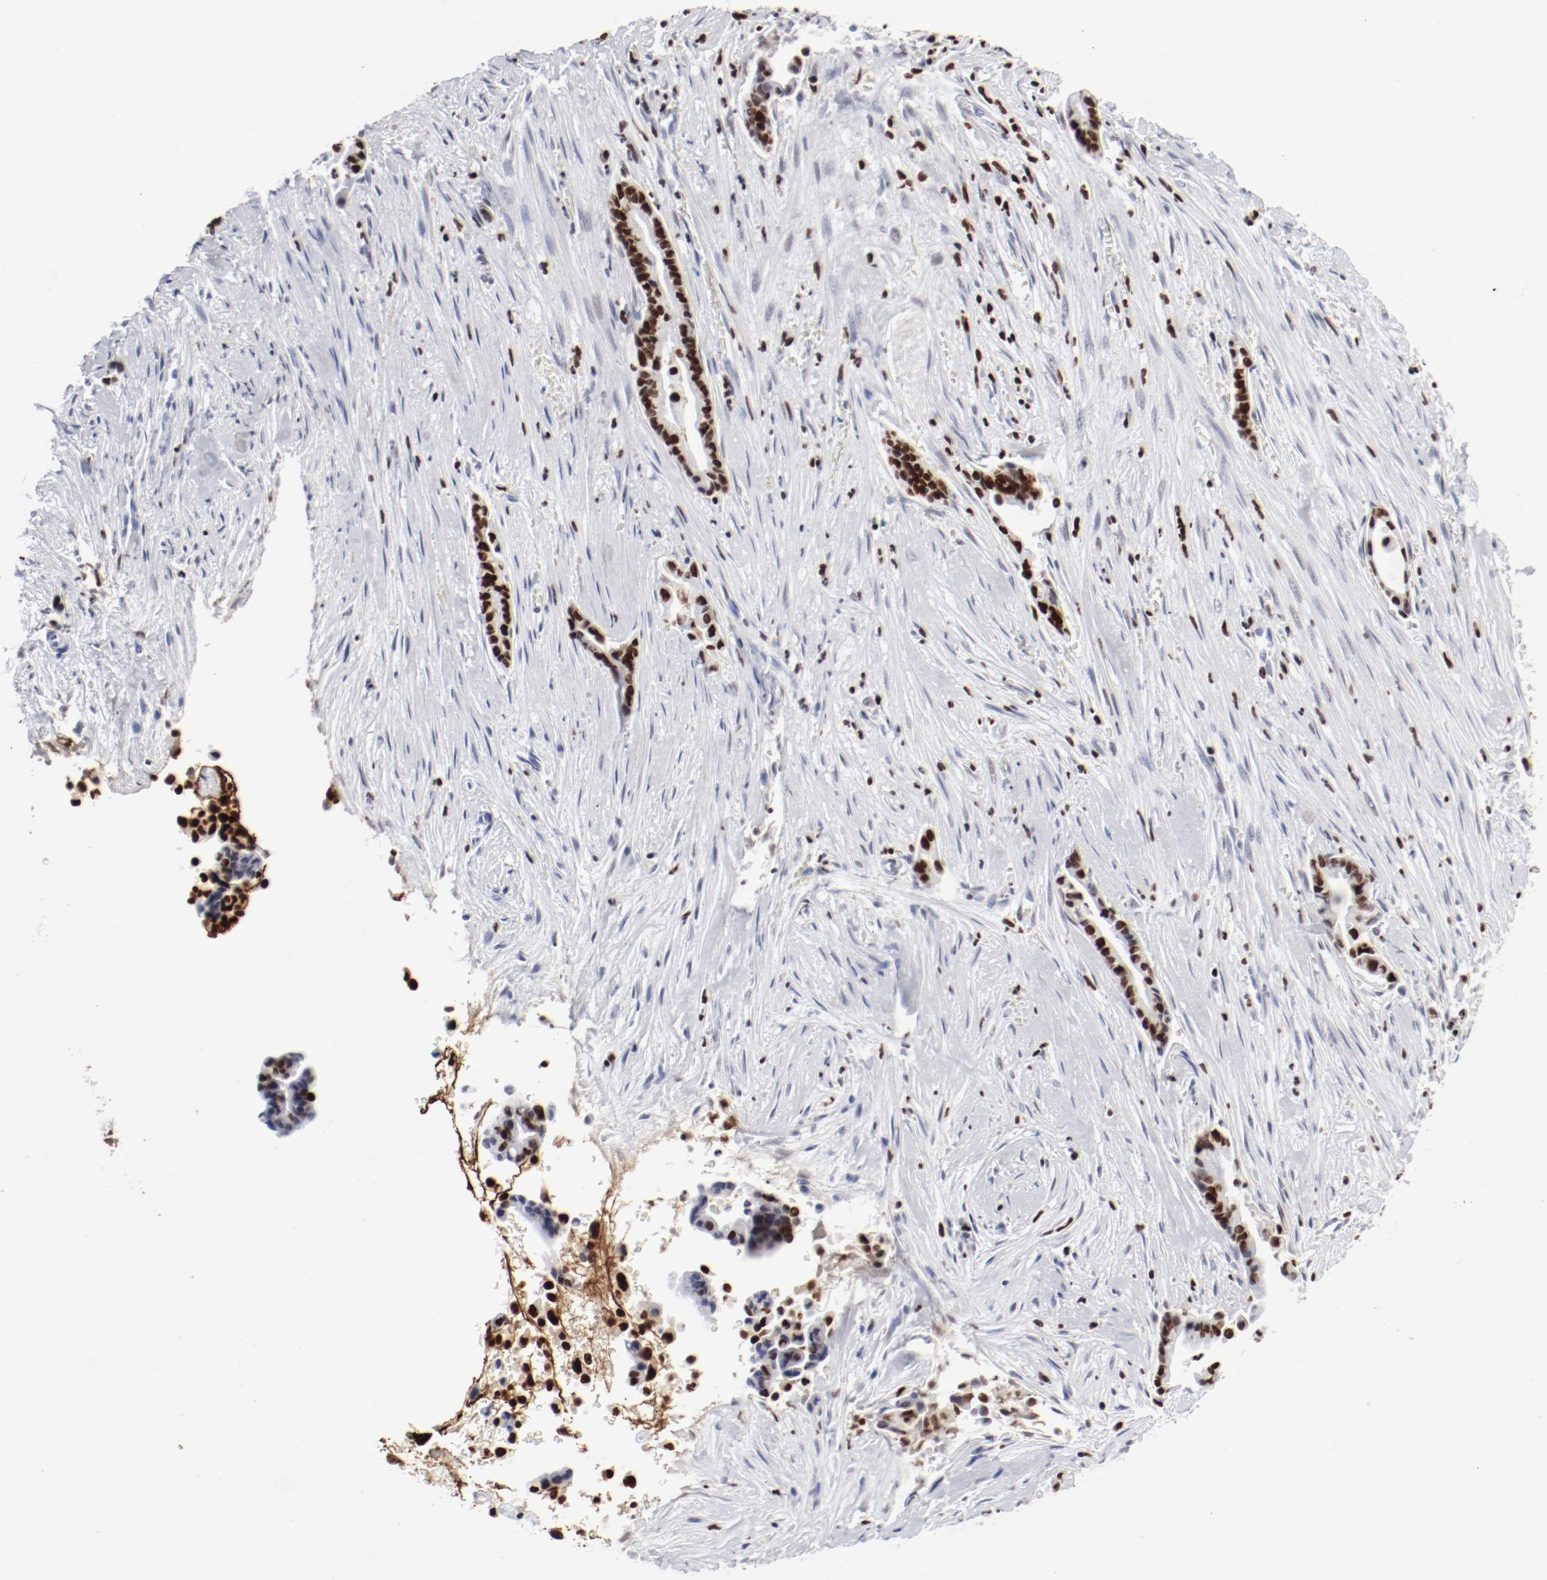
{"staining": {"intensity": "strong", "quantity": ">75%", "location": "nuclear"}, "tissue": "liver cancer", "cell_type": "Tumor cells", "image_type": "cancer", "snomed": [{"axis": "morphology", "description": "Cholangiocarcinoma"}, {"axis": "topography", "description": "Liver"}], "caption": "This image shows liver cholangiocarcinoma stained with immunohistochemistry (IHC) to label a protein in brown. The nuclear of tumor cells show strong positivity for the protein. Nuclei are counter-stained blue.", "gene": "SMARCC2", "patient": {"sex": "female", "age": 55}}